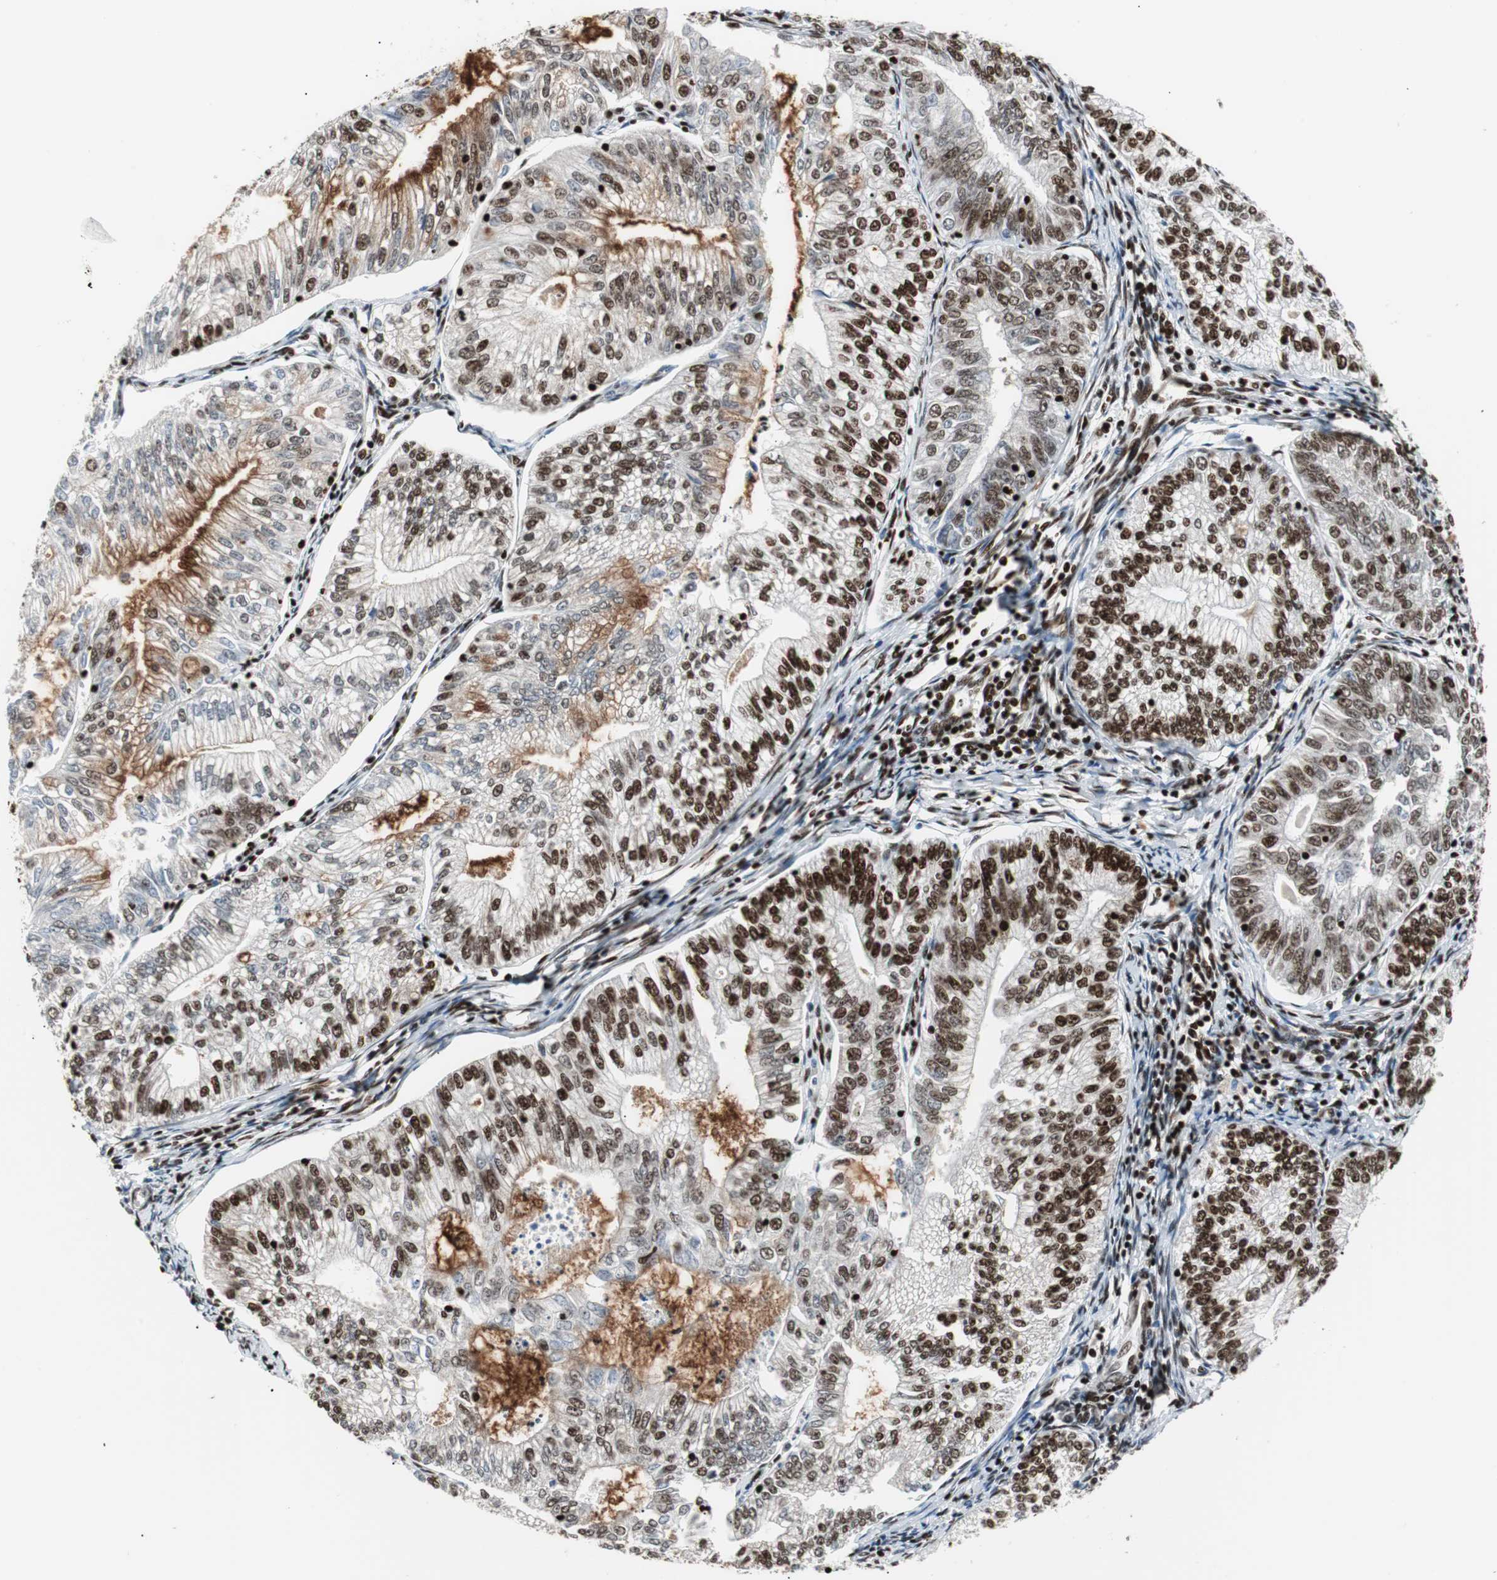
{"staining": {"intensity": "strong", "quantity": ">75%", "location": "cytoplasmic/membranous,nuclear"}, "tissue": "endometrial cancer", "cell_type": "Tumor cells", "image_type": "cancer", "snomed": [{"axis": "morphology", "description": "Adenocarcinoma, NOS"}, {"axis": "topography", "description": "Endometrium"}], "caption": "High-magnification brightfield microscopy of endometrial cancer stained with DAB (3,3'-diaminobenzidine) (brown) and counterstained with hematoxylin (blue). tumor cells exhibit strong cytoplasmic/membranous and nuclear staining is identified in approximately>75% of cells.", "gene": "MTA2", "patient": {"sex": "female", "age": 69}}